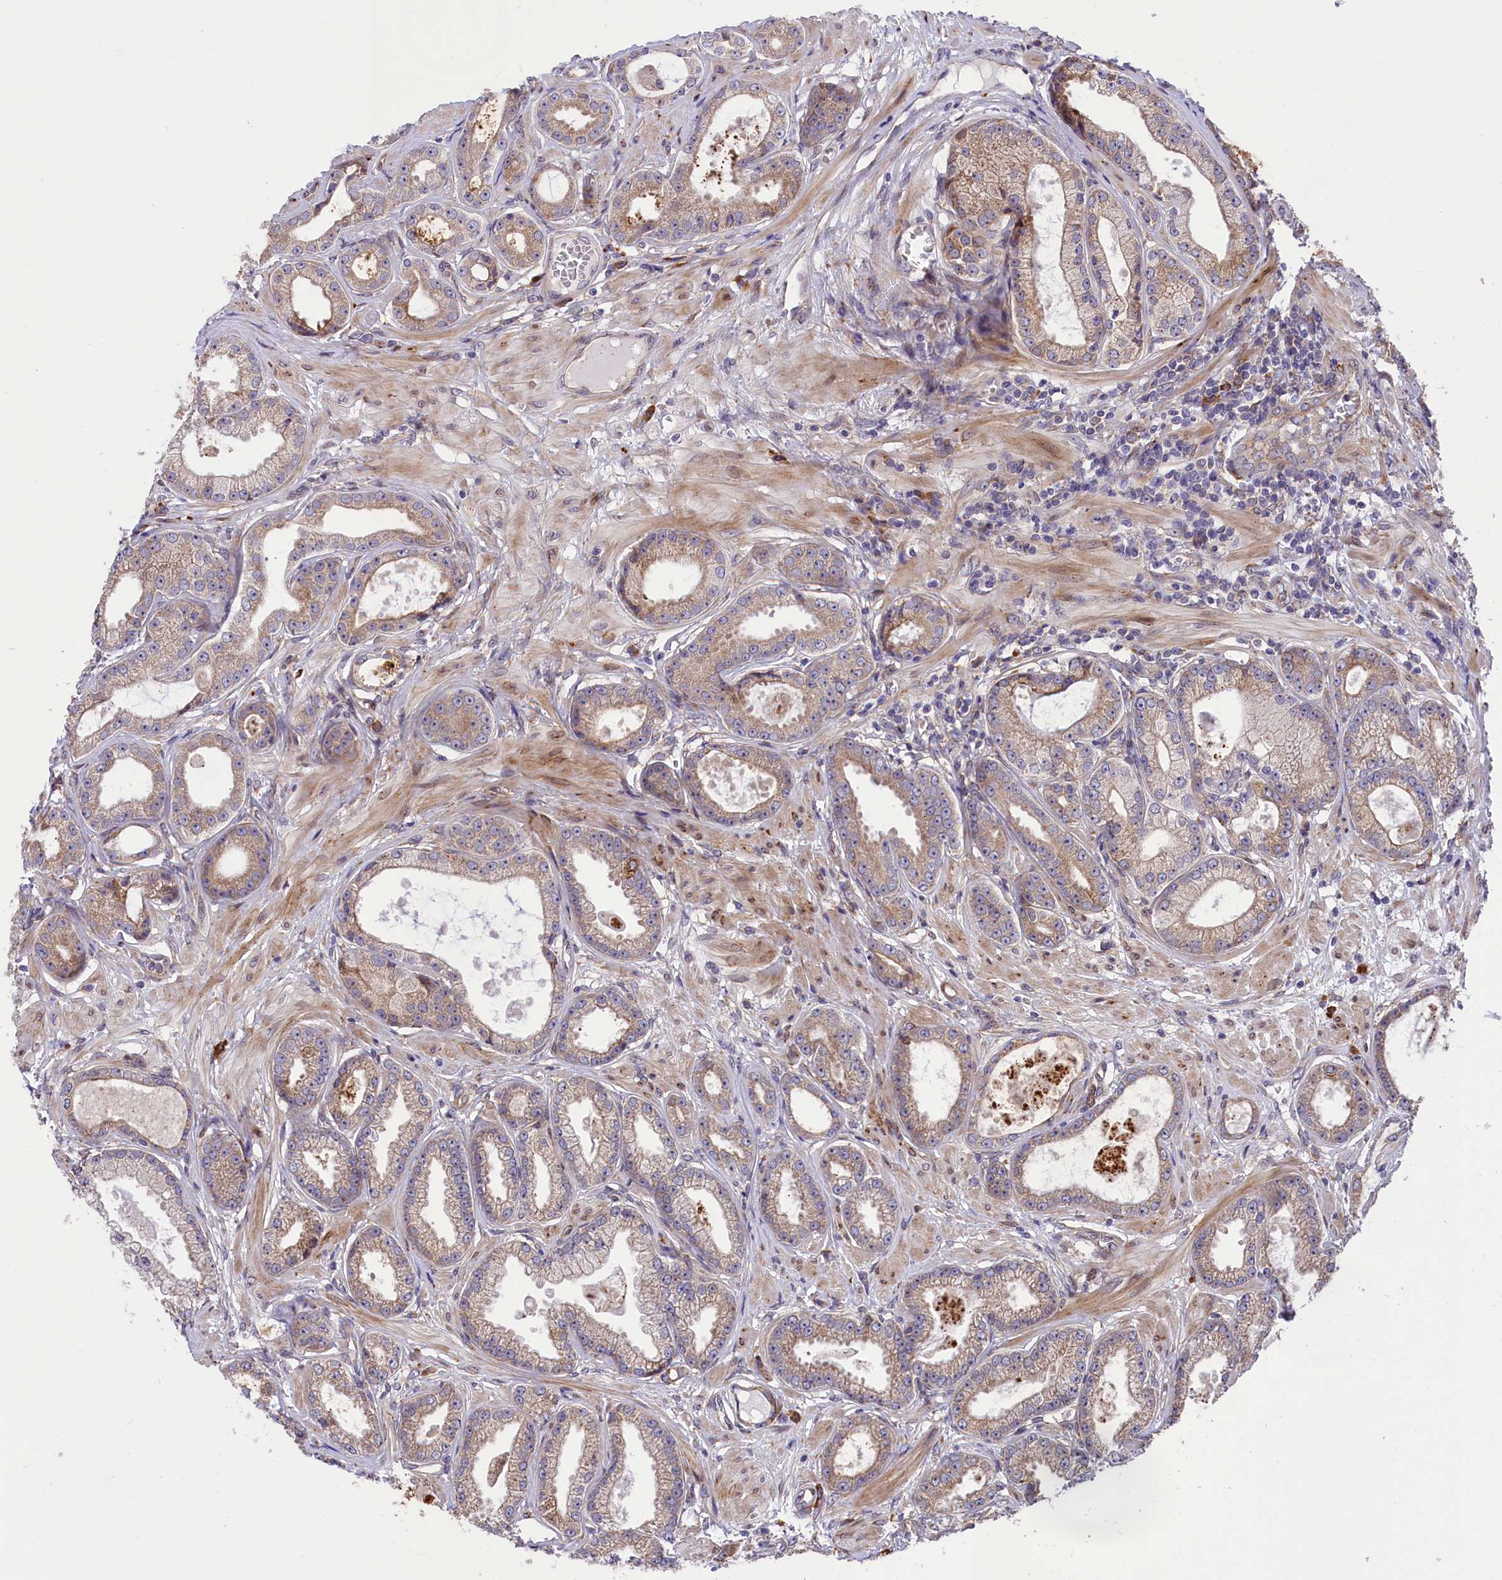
{"staining": {"intensity": "weak", "quantity": "25%-75%", "location": "cytoplasmic/membranous"}, "tissue": "prostate cancer", "cell_type": "Tumor cells", "image_type": "cancer", "snomed": [{"axis": "morphology", "description": "Adenocarcinoma, Low grade"}, {"axis": "topography", "description": "Prostate"}], "caption": "About 25%-75% of tumor cells in human prostate cancer demonstrate weak cytoplasmic/membranous protein staining as visualized by brown immunohistochemical staining.", "gene": "DDX60L", "patient": {"sex": "male", "age": 64}}